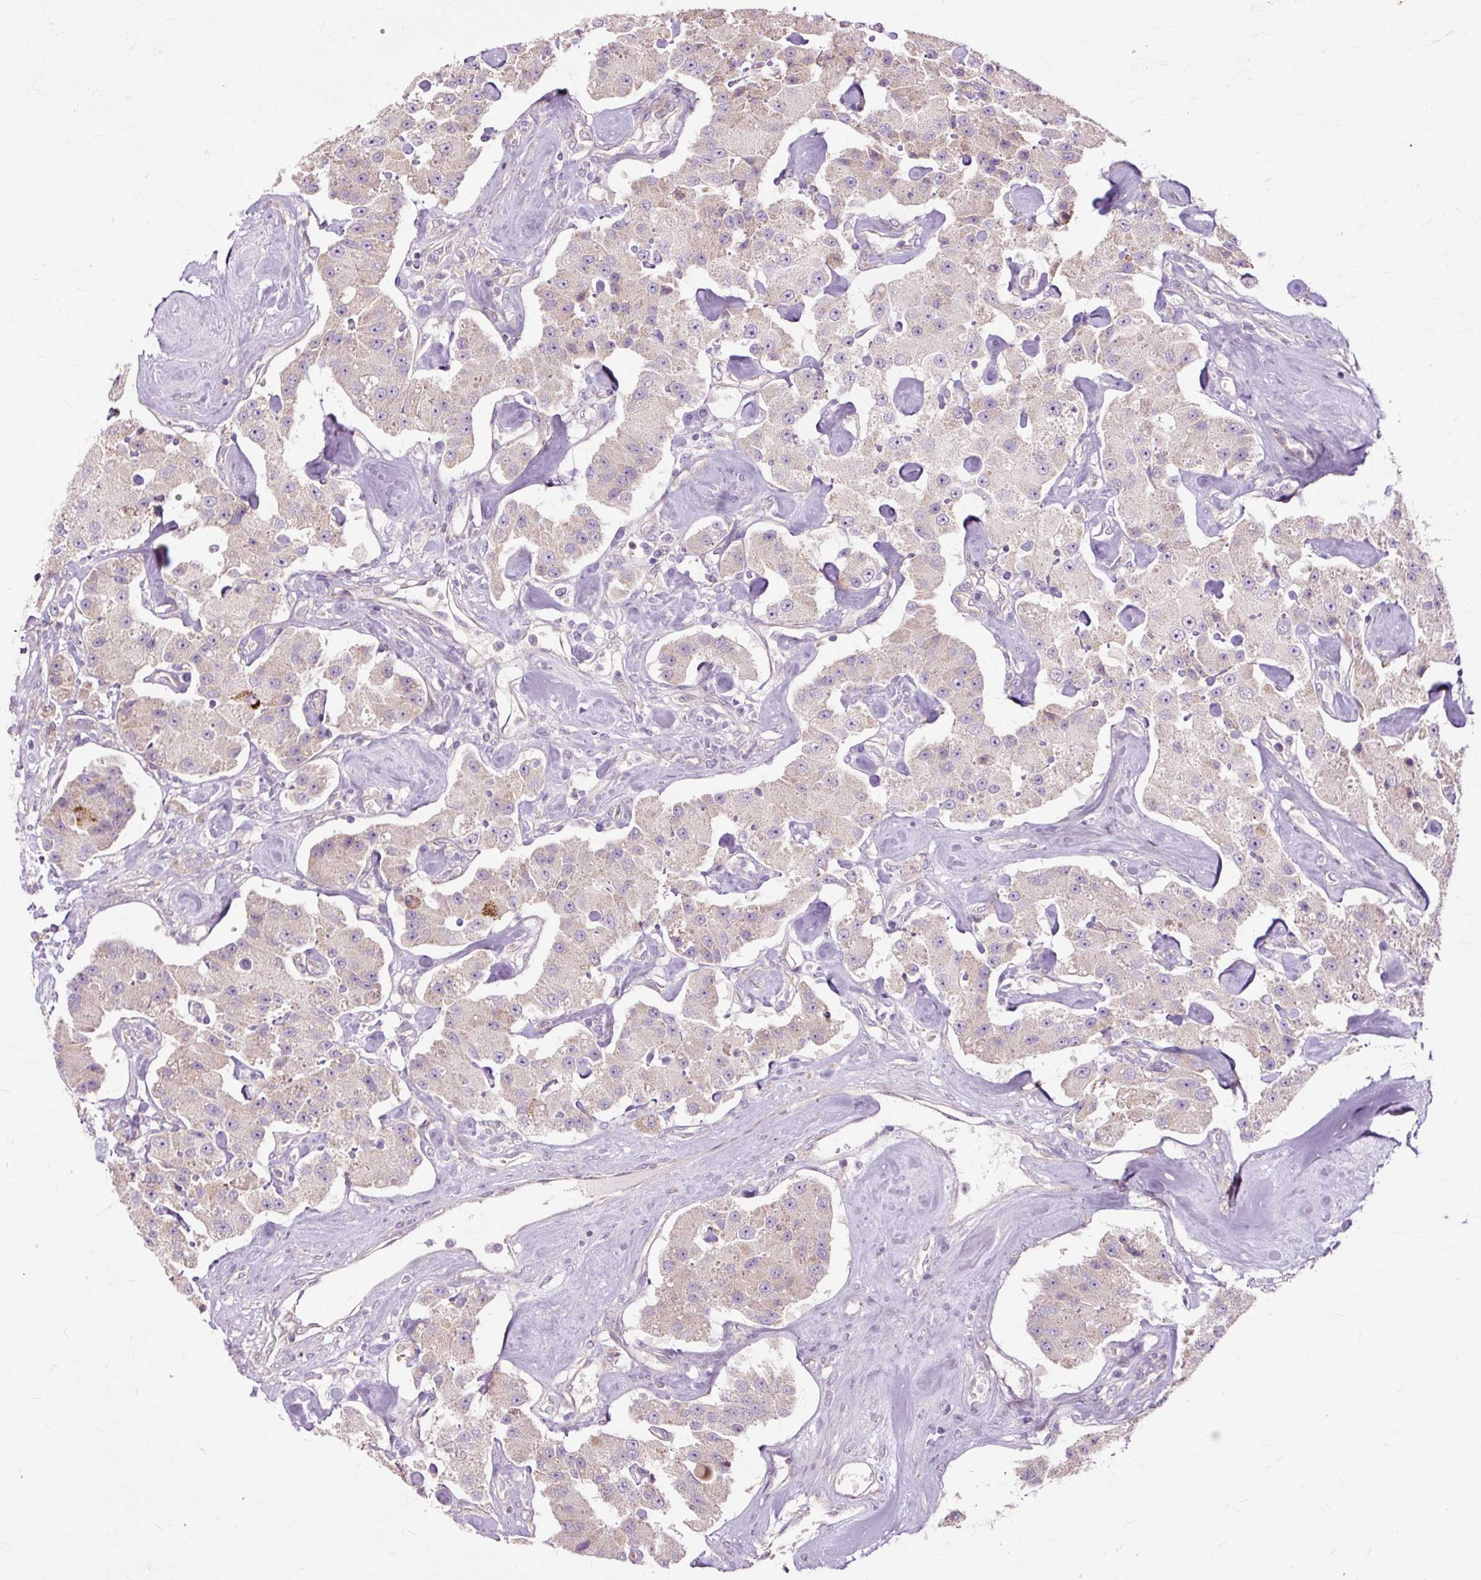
{"staining": {"intensity": "weak", "quantity": "25%-75%", "location": "cytoplasmic/membranous"}, "tissue": "carcinoid", "cell_type": "Tumor cells", "image_type": "cancer", "snomed": [{"axis": "morphology", "description": "Carcinoid, malignant, NOS"}, {"axis": "topography", "description": "Pancreas"}], "caption": "Immunohistochemistry (IHC) photomicrograph of neoplastic tissue: malignant carcinoid stained using immunohistochemistry (IHC) exhibits low levels of weak protein expression localized specifically in the cytoplasmic/membranous of tumor cells, appearing as a cytoplasmic/membranous brown color.", "gene": "PDZD2", "patient": {"sex": "male", "age": 41}}